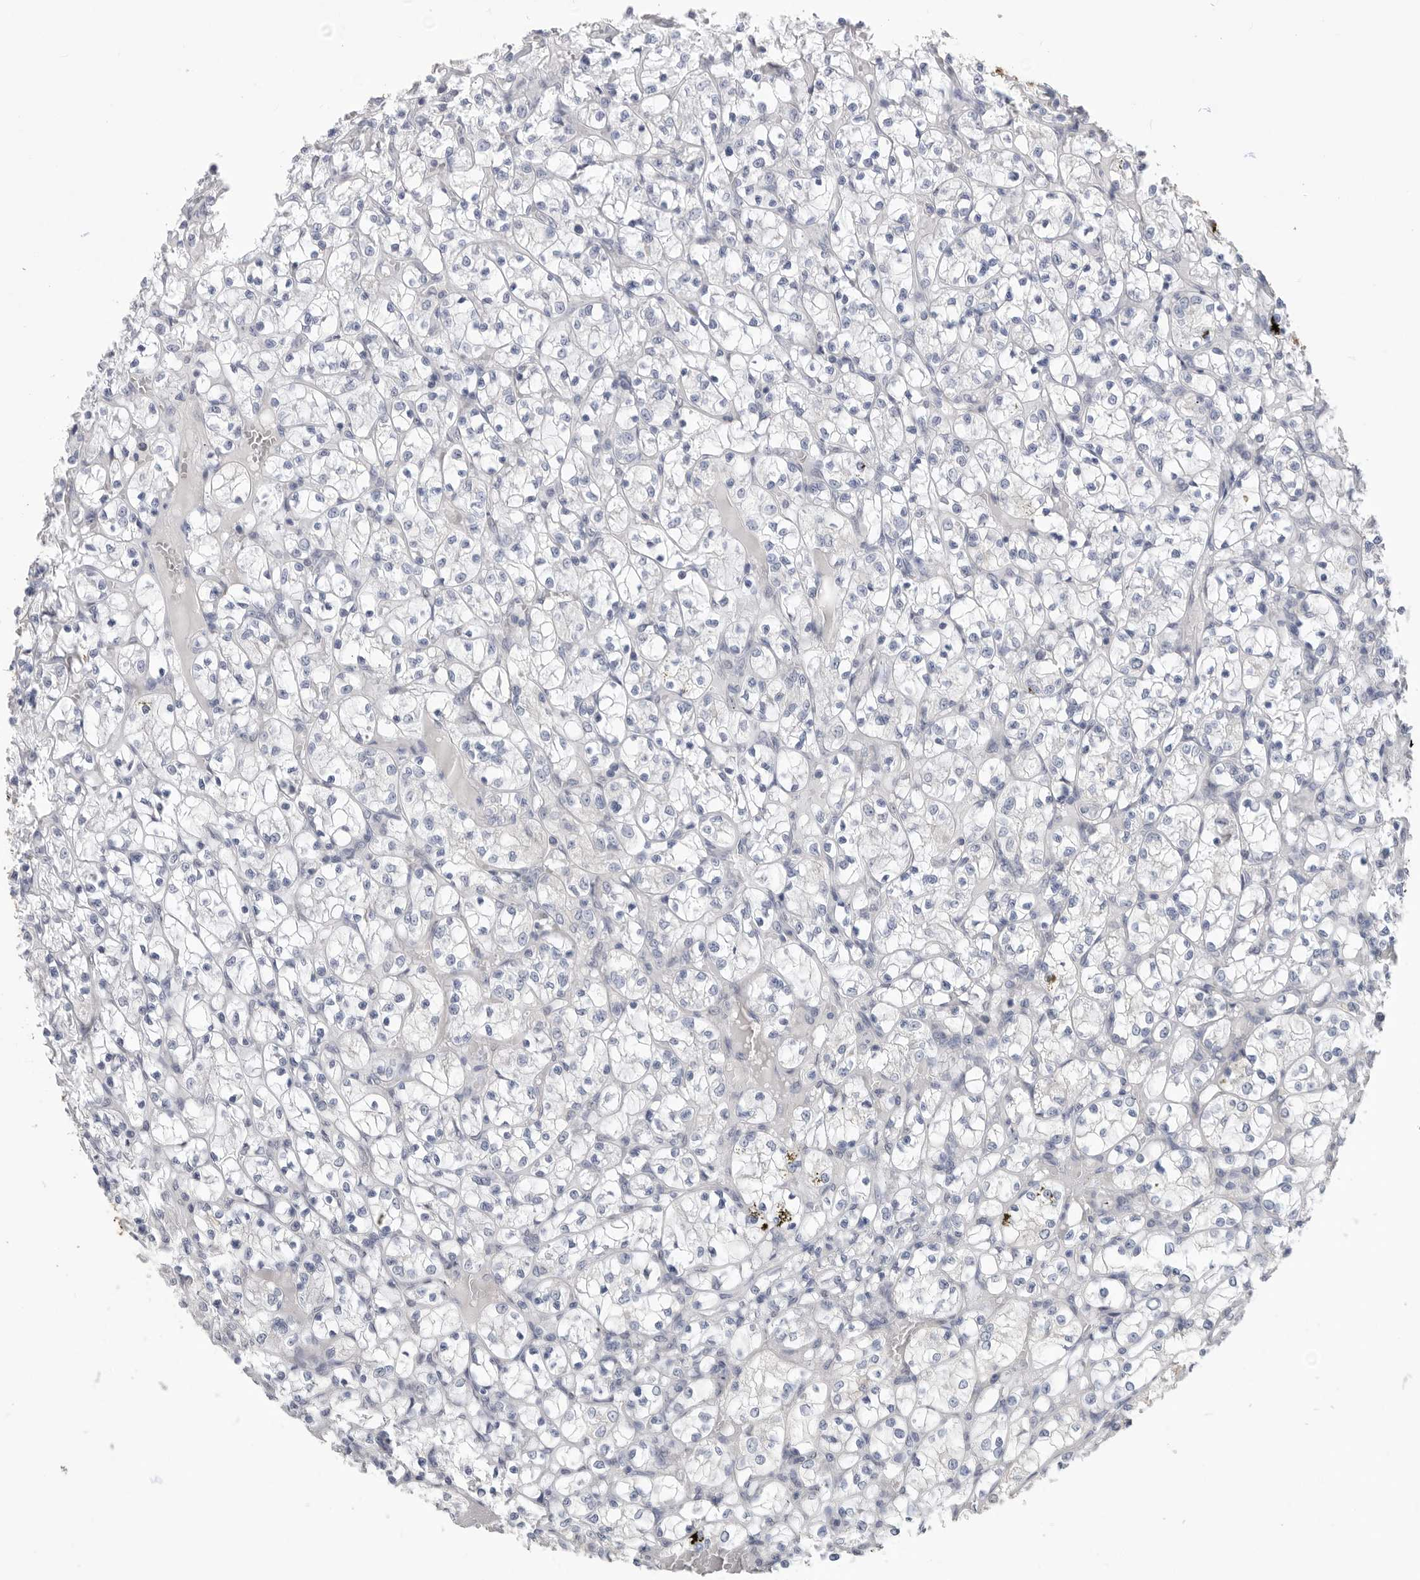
{"staining": {"intensity": "negative", "quantity": "none", "location": "none"}, "tissue": "renal cancer", "cell_type": "Tumor cells", "image_type": "cancer", "snomed": [{"axis": "morphology", "description": "Adenocarcinoma, NOS"}, {"axis": "topography", "description": "Kidney"}], "caption": "A high-resolution photomicrograph shows immunohistochemistry (IHC) staining of renal cancer, which shows no significant expression in tumor cells. (DAB immunohistochemistry (IHC) with hematoxylin counter stain).", "gene": "MTFR1L", "patient": {"sex": "female", "age": 69}}